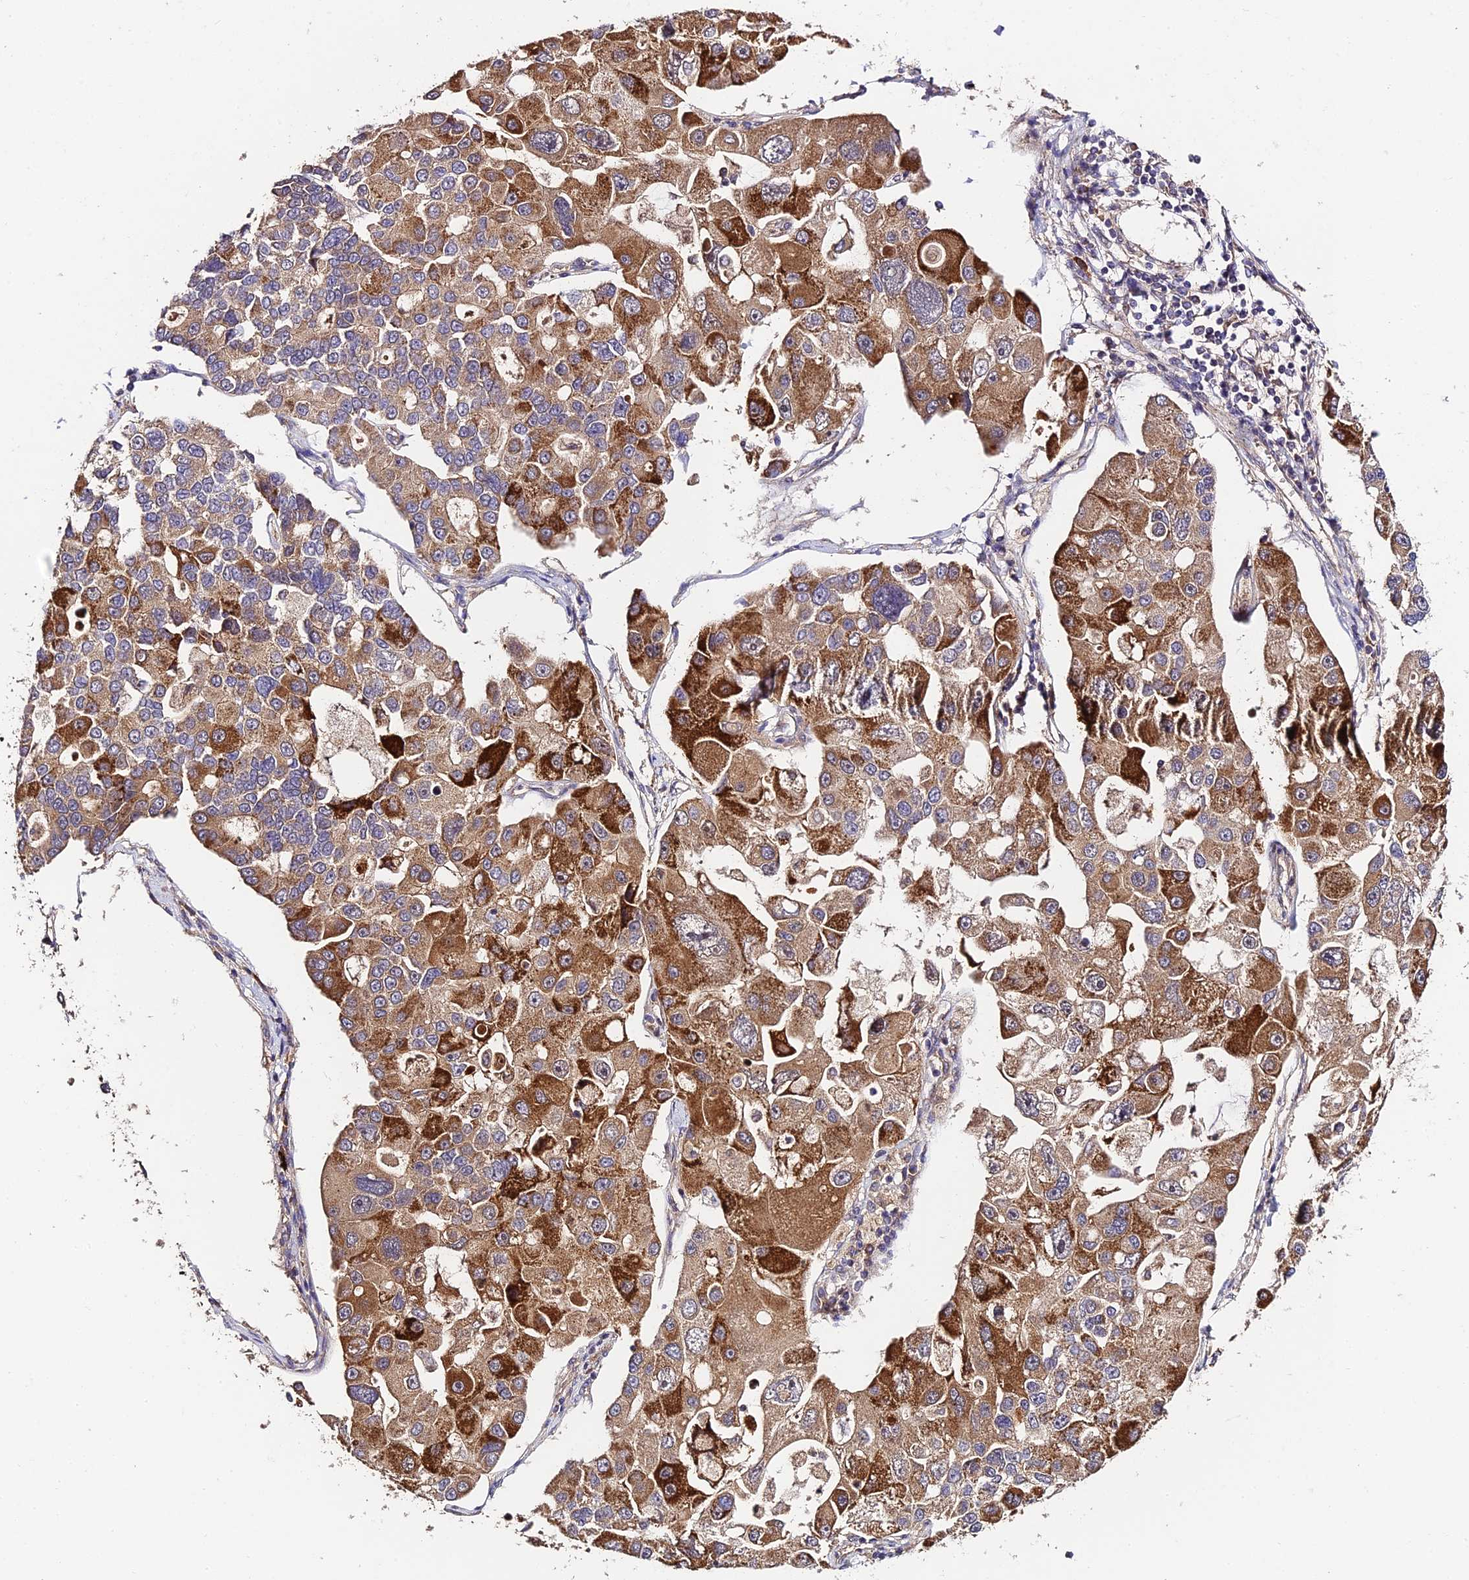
{"staining": {"intensity": "strong", "quantity": ">75%", "location": "cytoplasmic/membranous"}, "tissue": "lung cancer", "cell_type": "Tumor cells", "image_type": "cancer", "snomed": [{"axis": "morphology", "description": "Adenocarcinoma, NOS"}, {"axis": "topography", "description": "Lung"}], "caption": "A histopathology image of human lung adenocarcinoma stained for a protein demonstrates strong cytoplasmic/membranous brown staining in tumor cells.", "gene": "C3orf20", "patient": {"sex": "female", "age": 54}}